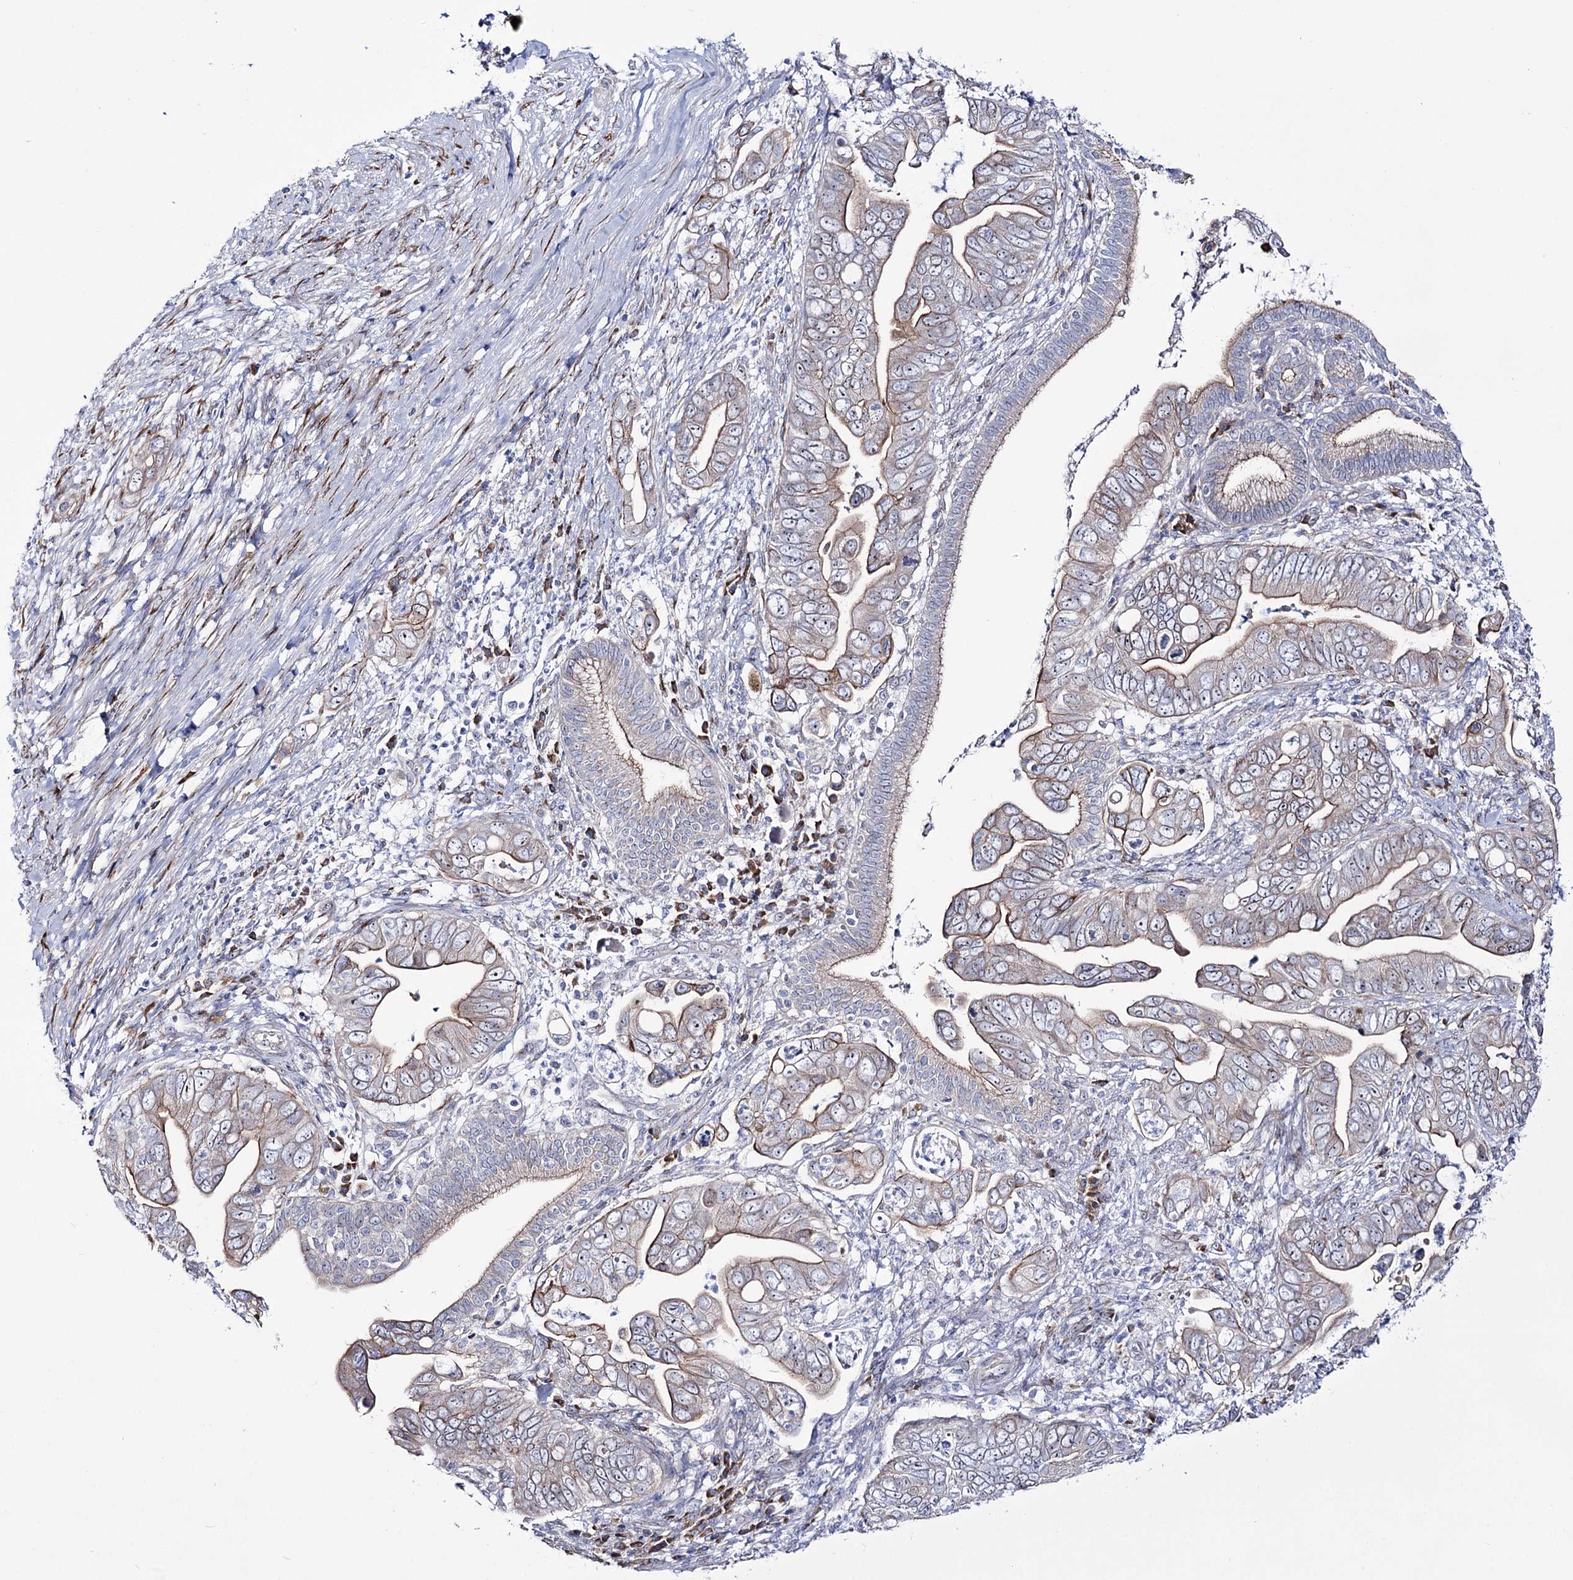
{"staining": {"intensity": "weak", "quantity": "25%-75%", "location": "cytoplasmic/membranous"}, "tissue": "pancreatic cancer", "cell_type": "Tumor cells", "image_type": "cancer", "snomed": [{"axis": "morphology", "description": "Adenocarcinoma, NOS"}, {"axis": "topography", "description": "Pancreas"}], "caption": "There is low levels of weak cytoplasmic/membranous staining in tumor cells of adenocarcinoma (pancreatic), as demonstrated by immunohistochemical staining (brown color).", "gene": "METTL5", "patient": {"sex": "male", "age": 75}}